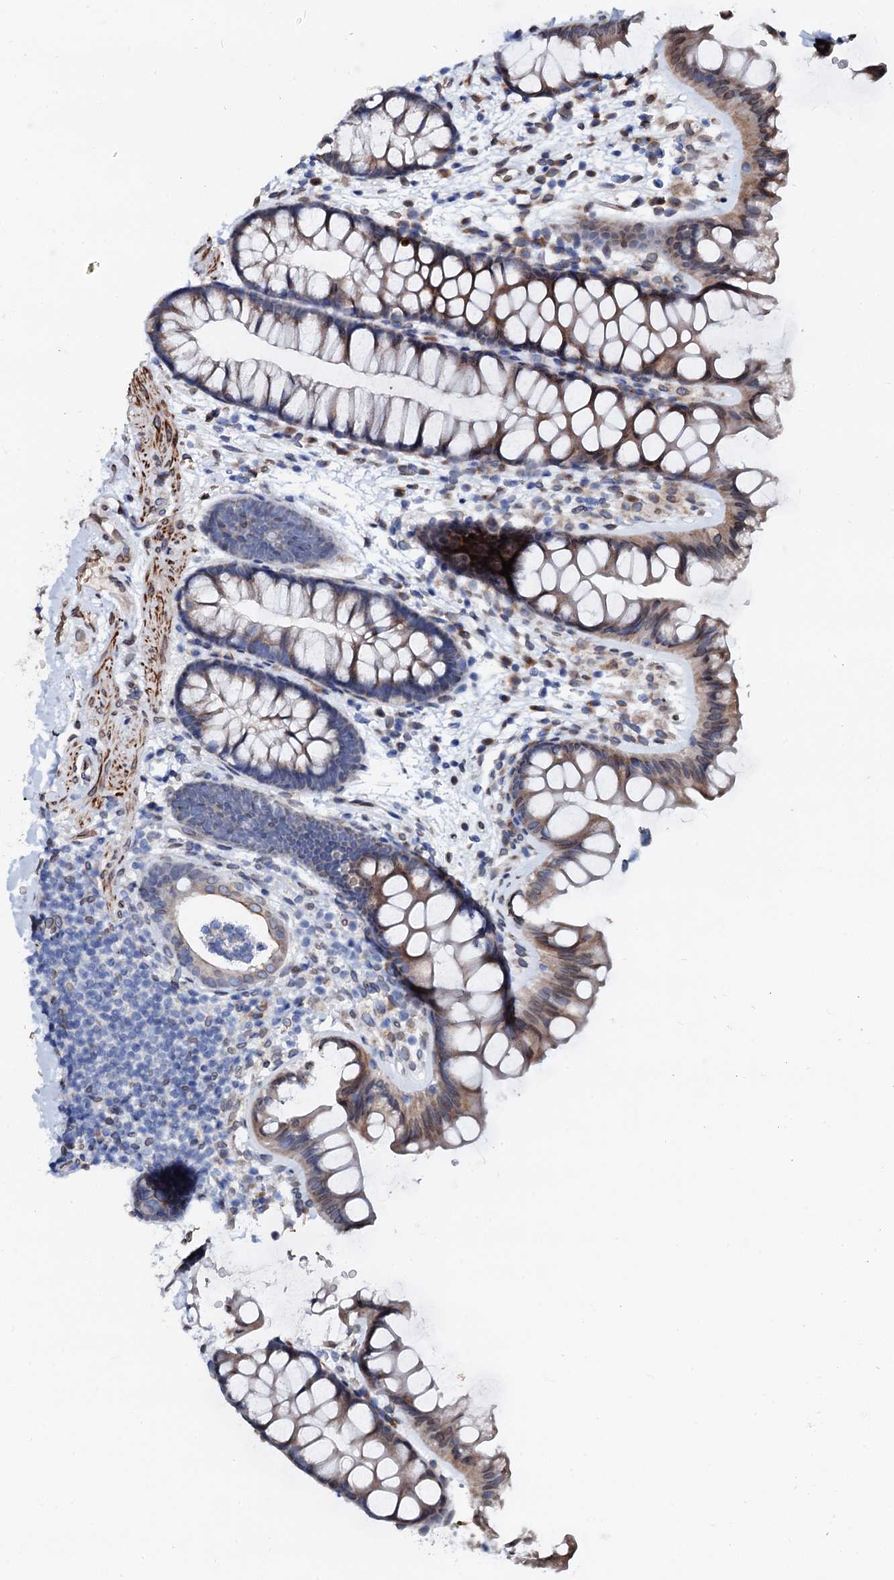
{"staining": {"intensity": "moderate", "quantity": "25%-75%", "location": "nuclear"}, "tissue": "colon", "cell_type": "Endothelial cells", "image_type": "normal", "snomed": [{"axis": "morphology", "description": "Normal tissue, NOS"}, {"axis": "topography", "description": "Colon"}], "caption": "Immunohistochemical staining of normal human colon demonstrates medium levels of moderate nuclear staining in approximately 25%-75% of endothelial cells.", "gene": "NRP2", "patient": {"sex": "female", "age": 62}}